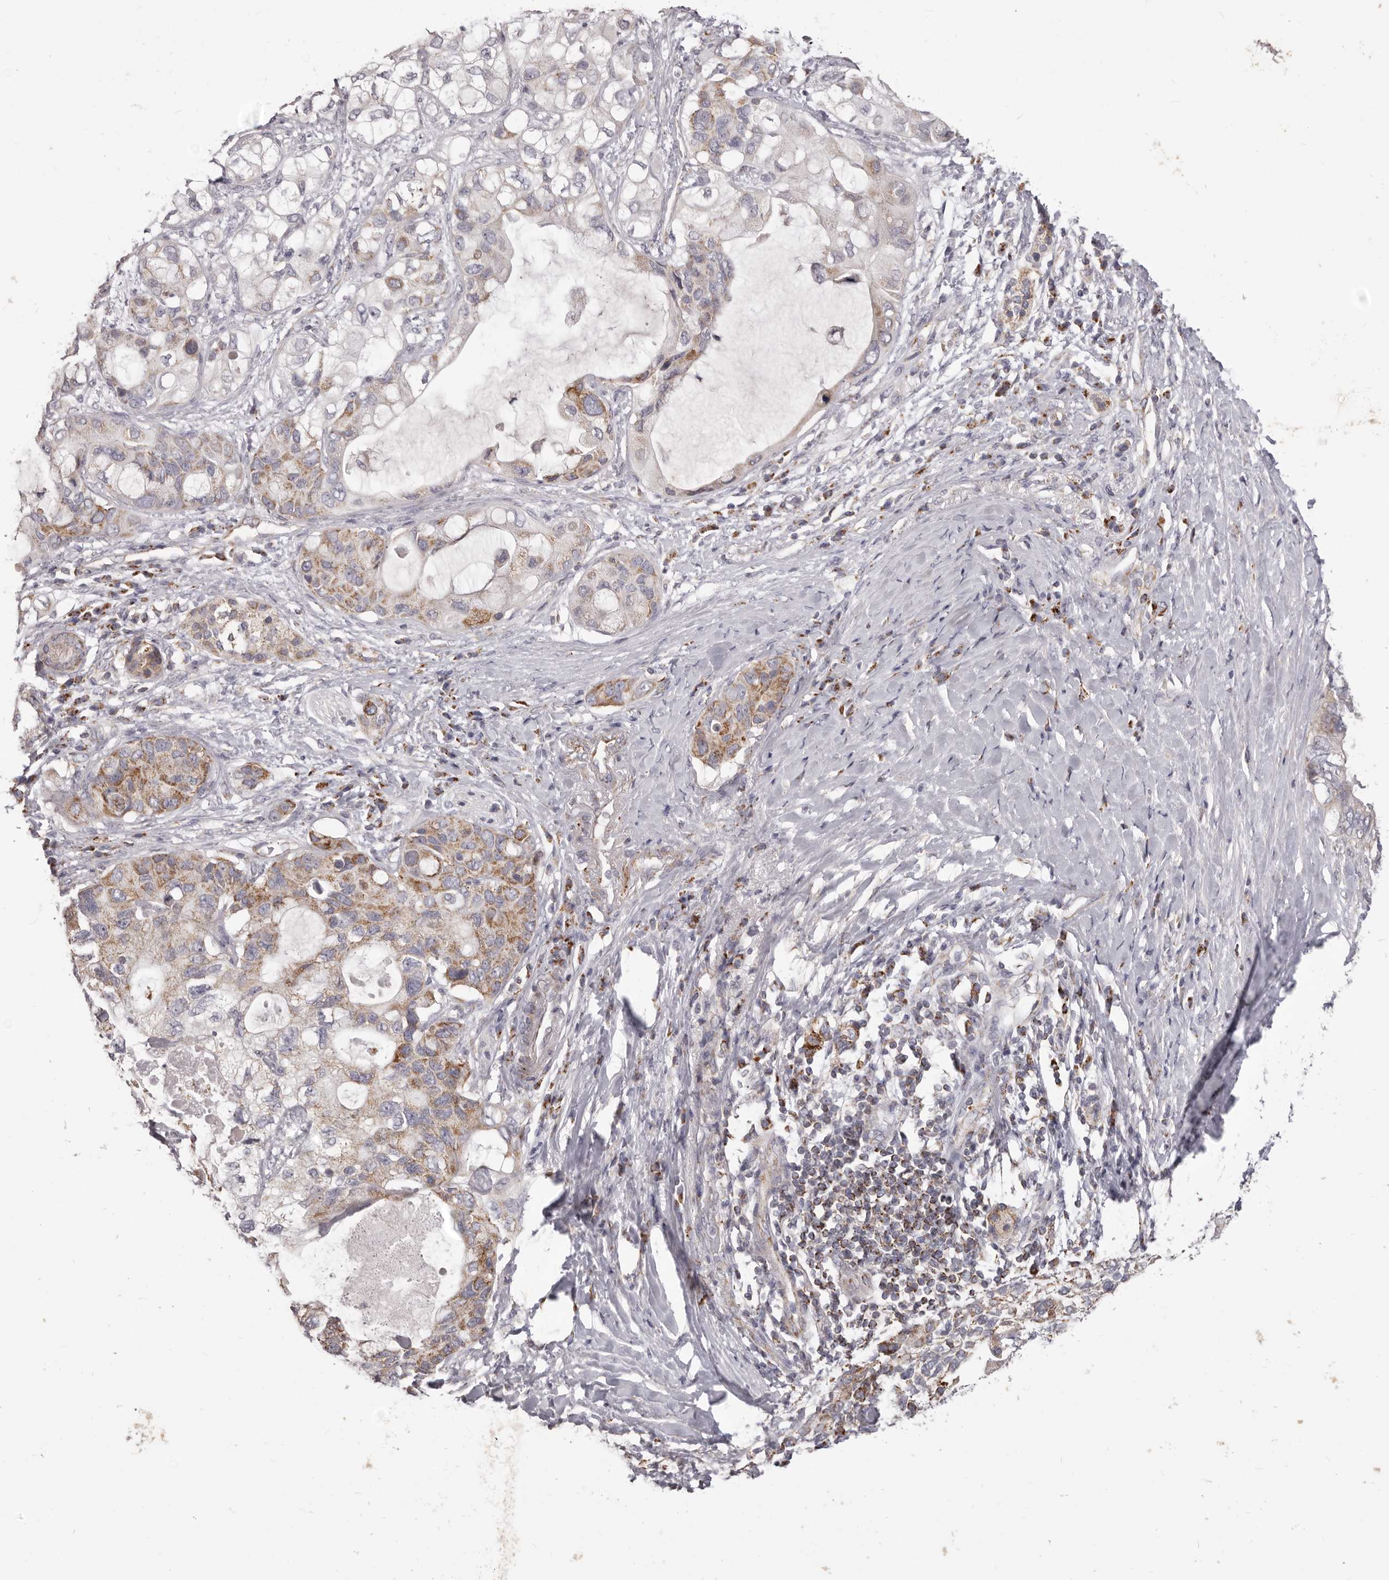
{"staining": {"intensity": "moderate", "quantity": "25%-75%", "location": "cytoplasmic/membranous"}, "tissue": "pancreatic cancer", "cell_type": "Tumor cells", "image_type": "cancer", "snomed": [{"axis": "morphology", "description": "Adenocarcinoma, NOS"}, {"axis": "topography", "description": "Pancreas"}], "caption": "DAB (3,3'-diaminobenzidine) immunohistochemical staining of pancreatic cancer (adenocarcinoma) shows moderate cytoplasmic/membranous protein positivity in about 25%-75% of tumor cells.", "gene": "PRMT2", "patient": {"sex": "female", "age": 56}}